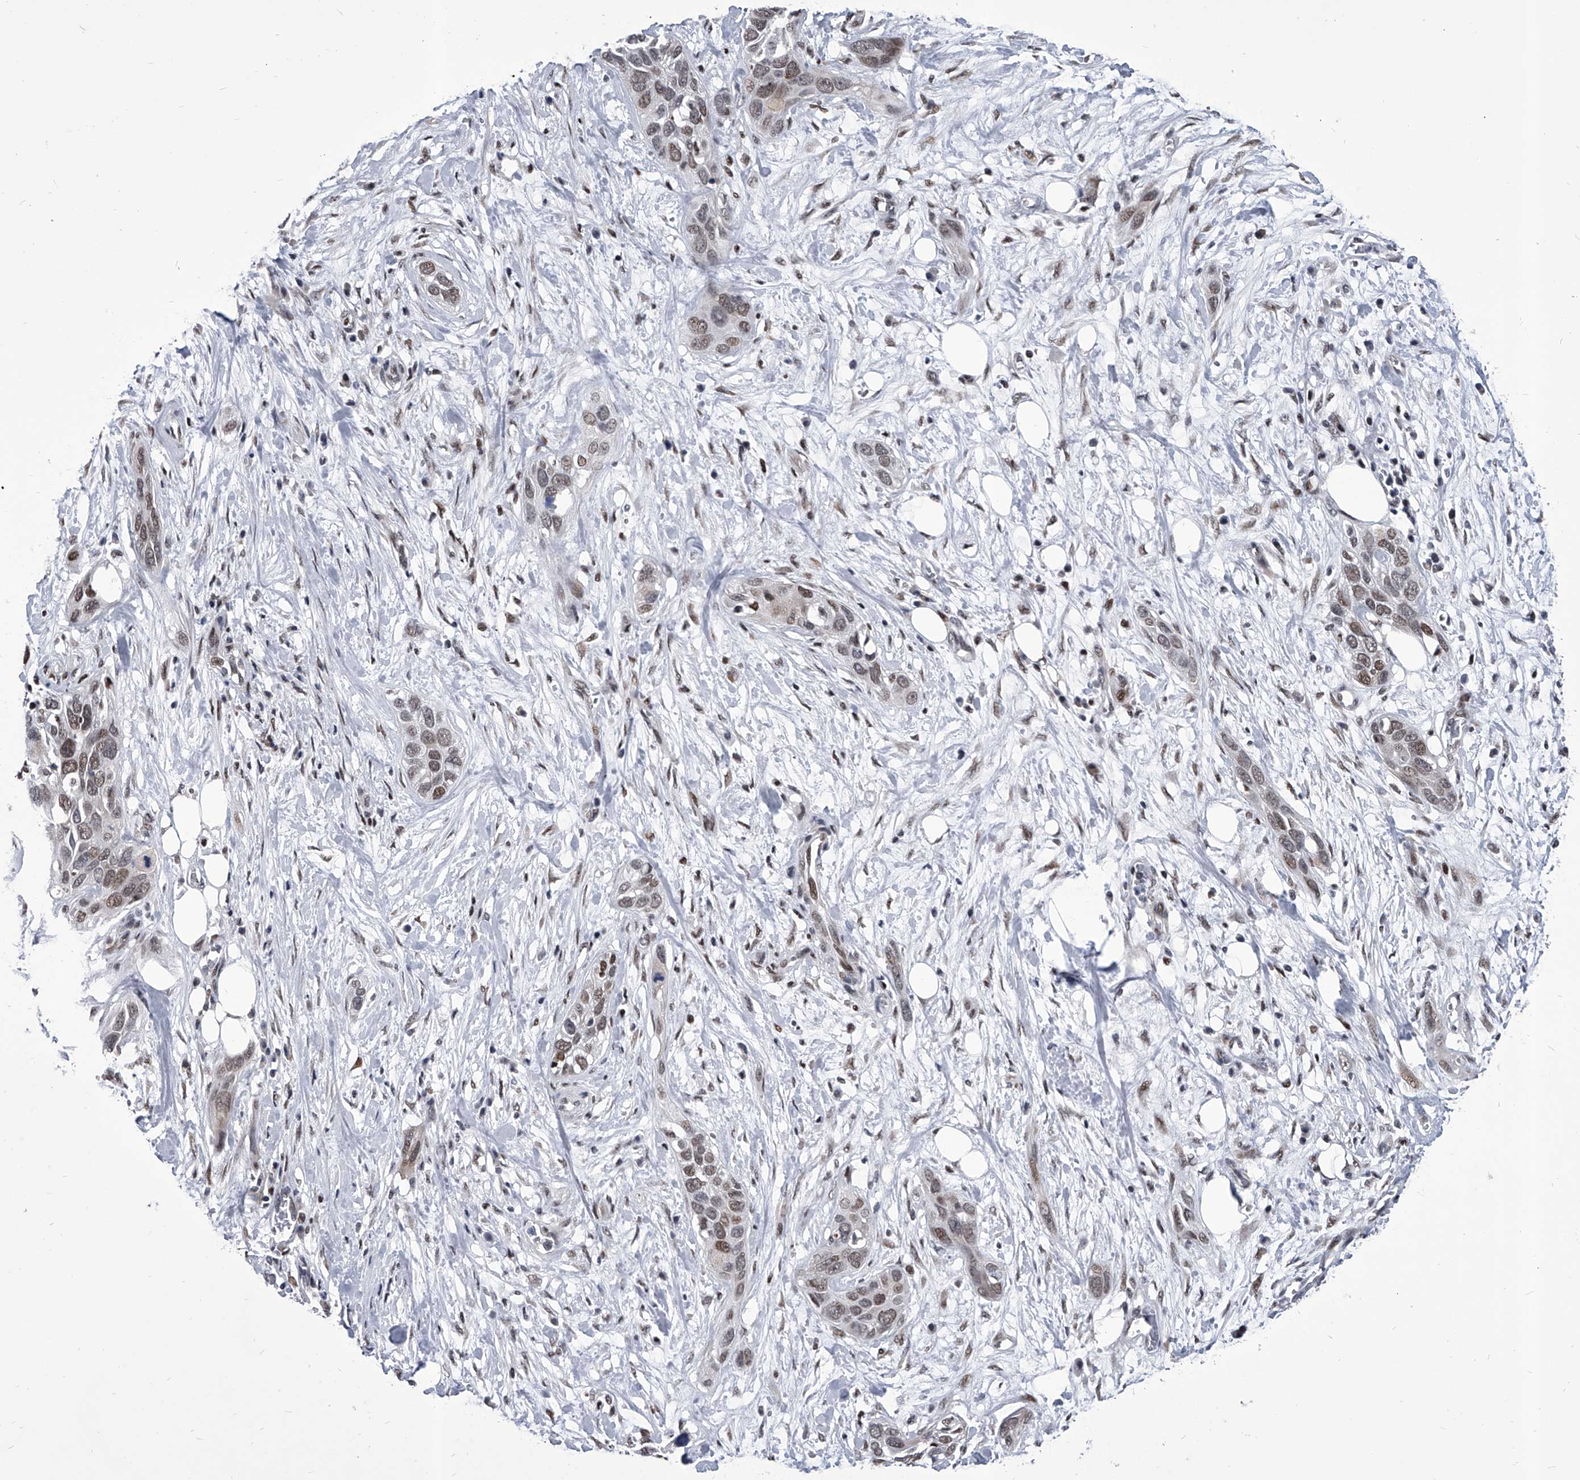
{"staining": {"intensity": "moderate", "quantity": ">75%", "location": "nuclear"}, "tissue": "pancreatic cancer", "cell_type": "Tumor cells", "image_type": "cancer", "snomed": [{"axis": "morphology", "description": "Adenocarcinoma, NOS"}, {"axis": "topography", "description": "Pancreas"}], "caption": "Approximately >75% of tumor cells in human pancreatic cancer demonstrate moderate nuclear protein positivity as visualized by brown immunohistochemical staining.", "gene": "CMTR1", "patient": {"sex": "female", "age": 60}}